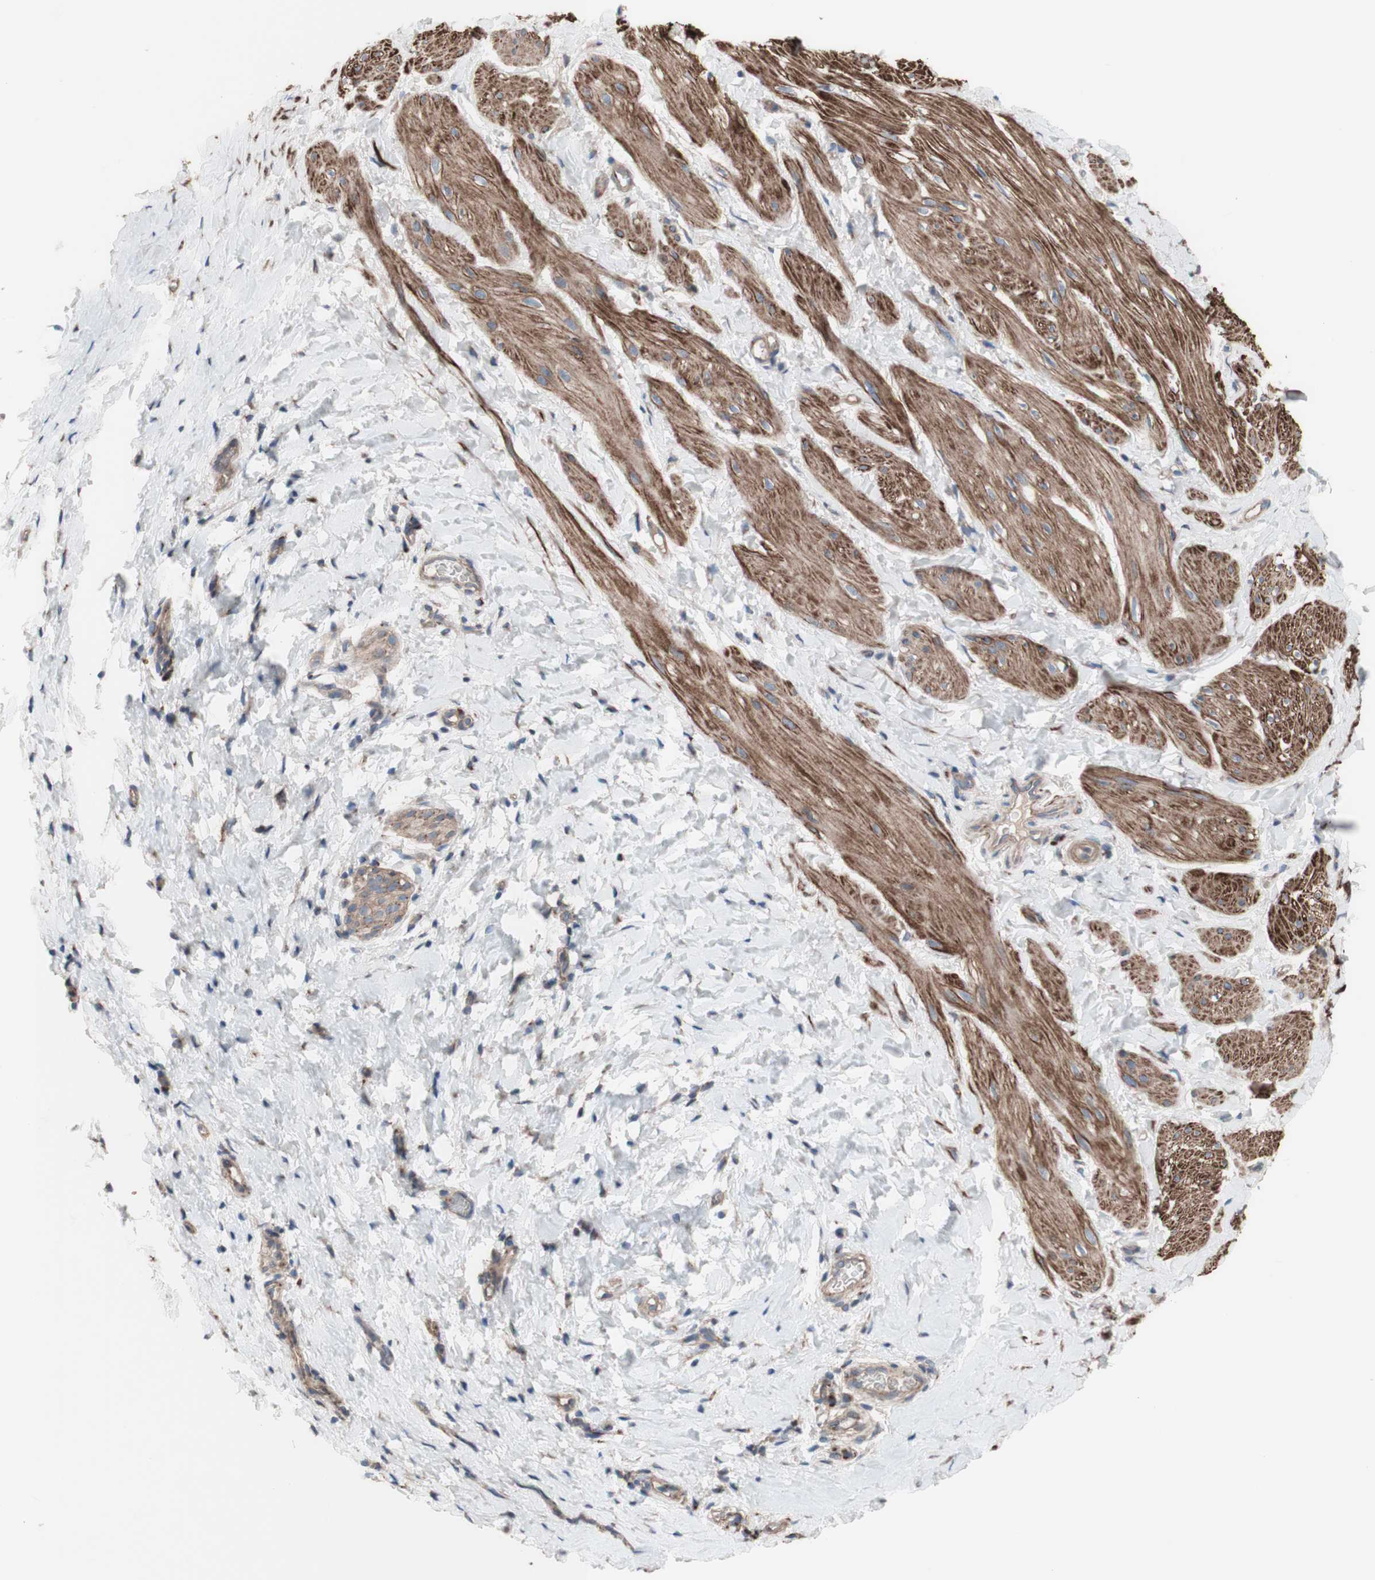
{"staining": {"intensity": "moderate", "quantity": ">75%", "location": "cytoplasmic/membranous"}, "tissue": "smooth muscle", "cell_type": "Smooth muscle cells", "image_type": "normal", "snomed": [{"axis": "morphology", "description": "Normal tissue, NOS"}, {"axis": "topography", "description": "Smooth muscle"}], "caption": "The histopathology image reveals a brown stain indicating the presence of a protein in the cytoplasmic/membranous of smooth muscle cells in smooth muscle. The staining was performed using DAB, with brown indicating positive protein expression. Nuclei are stained blue with hematoxylin.", "gene": "COPB1", "patient": {"sex": "male", "age": 16}}